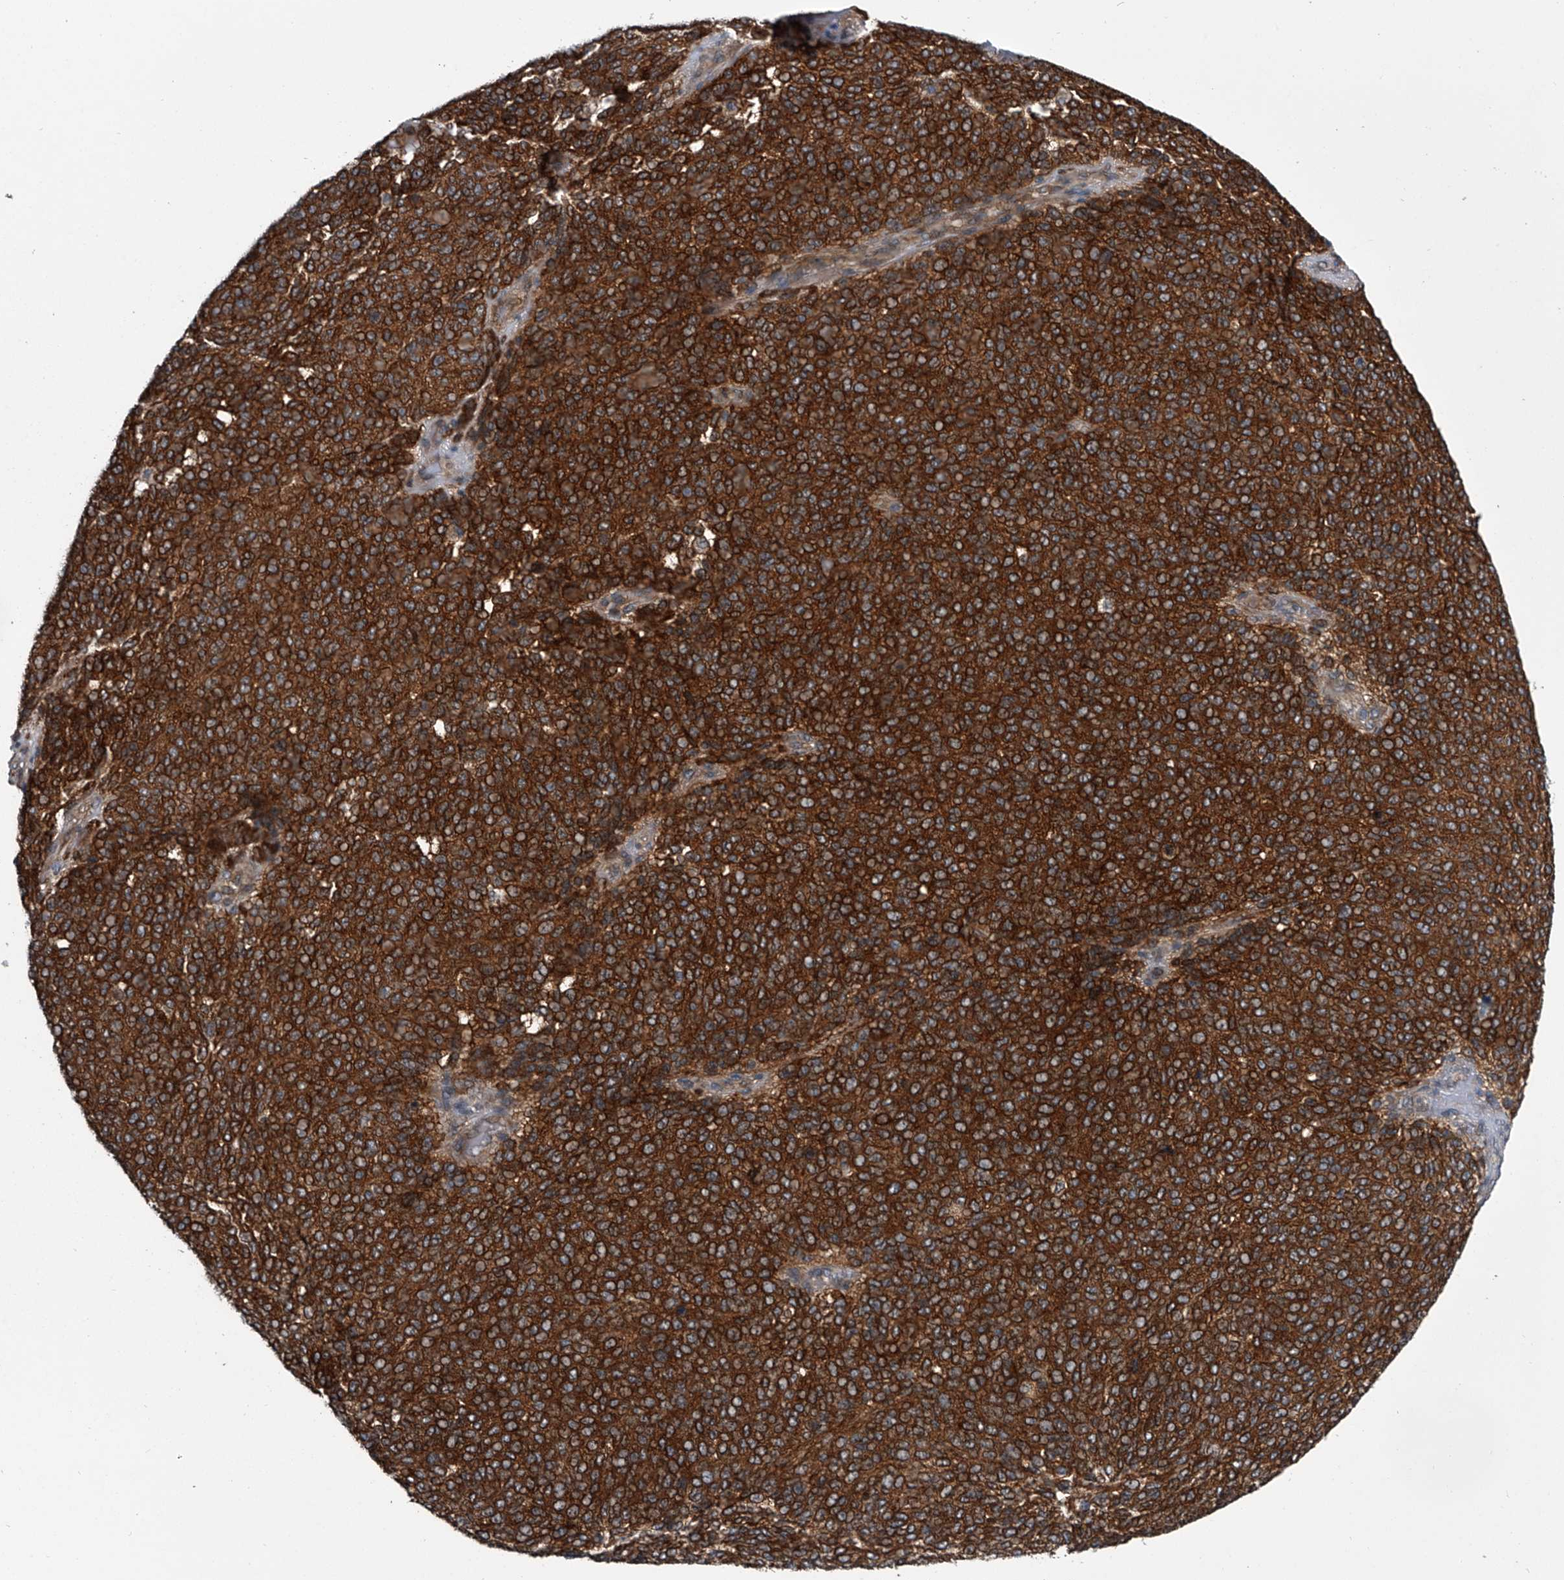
{"staining": {"intensity": "strong", "quantity": ">75%", "location": "cytoplasmic/membranous"}, "tissue": "melanoma", "cell_type": "Tumor cells", "image_type": "cancer", "snomed": [{"axis": "morphology", "description": "Malignant melanoma, NOS"}, {"axis": "topography", "description": "Skin"}], "caption": "The immunohistochemical stain labels strong cytoplasmic/membranous positivity in tumor cells of melanoma tissue.", "gene": "PPP2R5D", "patient": {"sex": "male", "age": 49}}